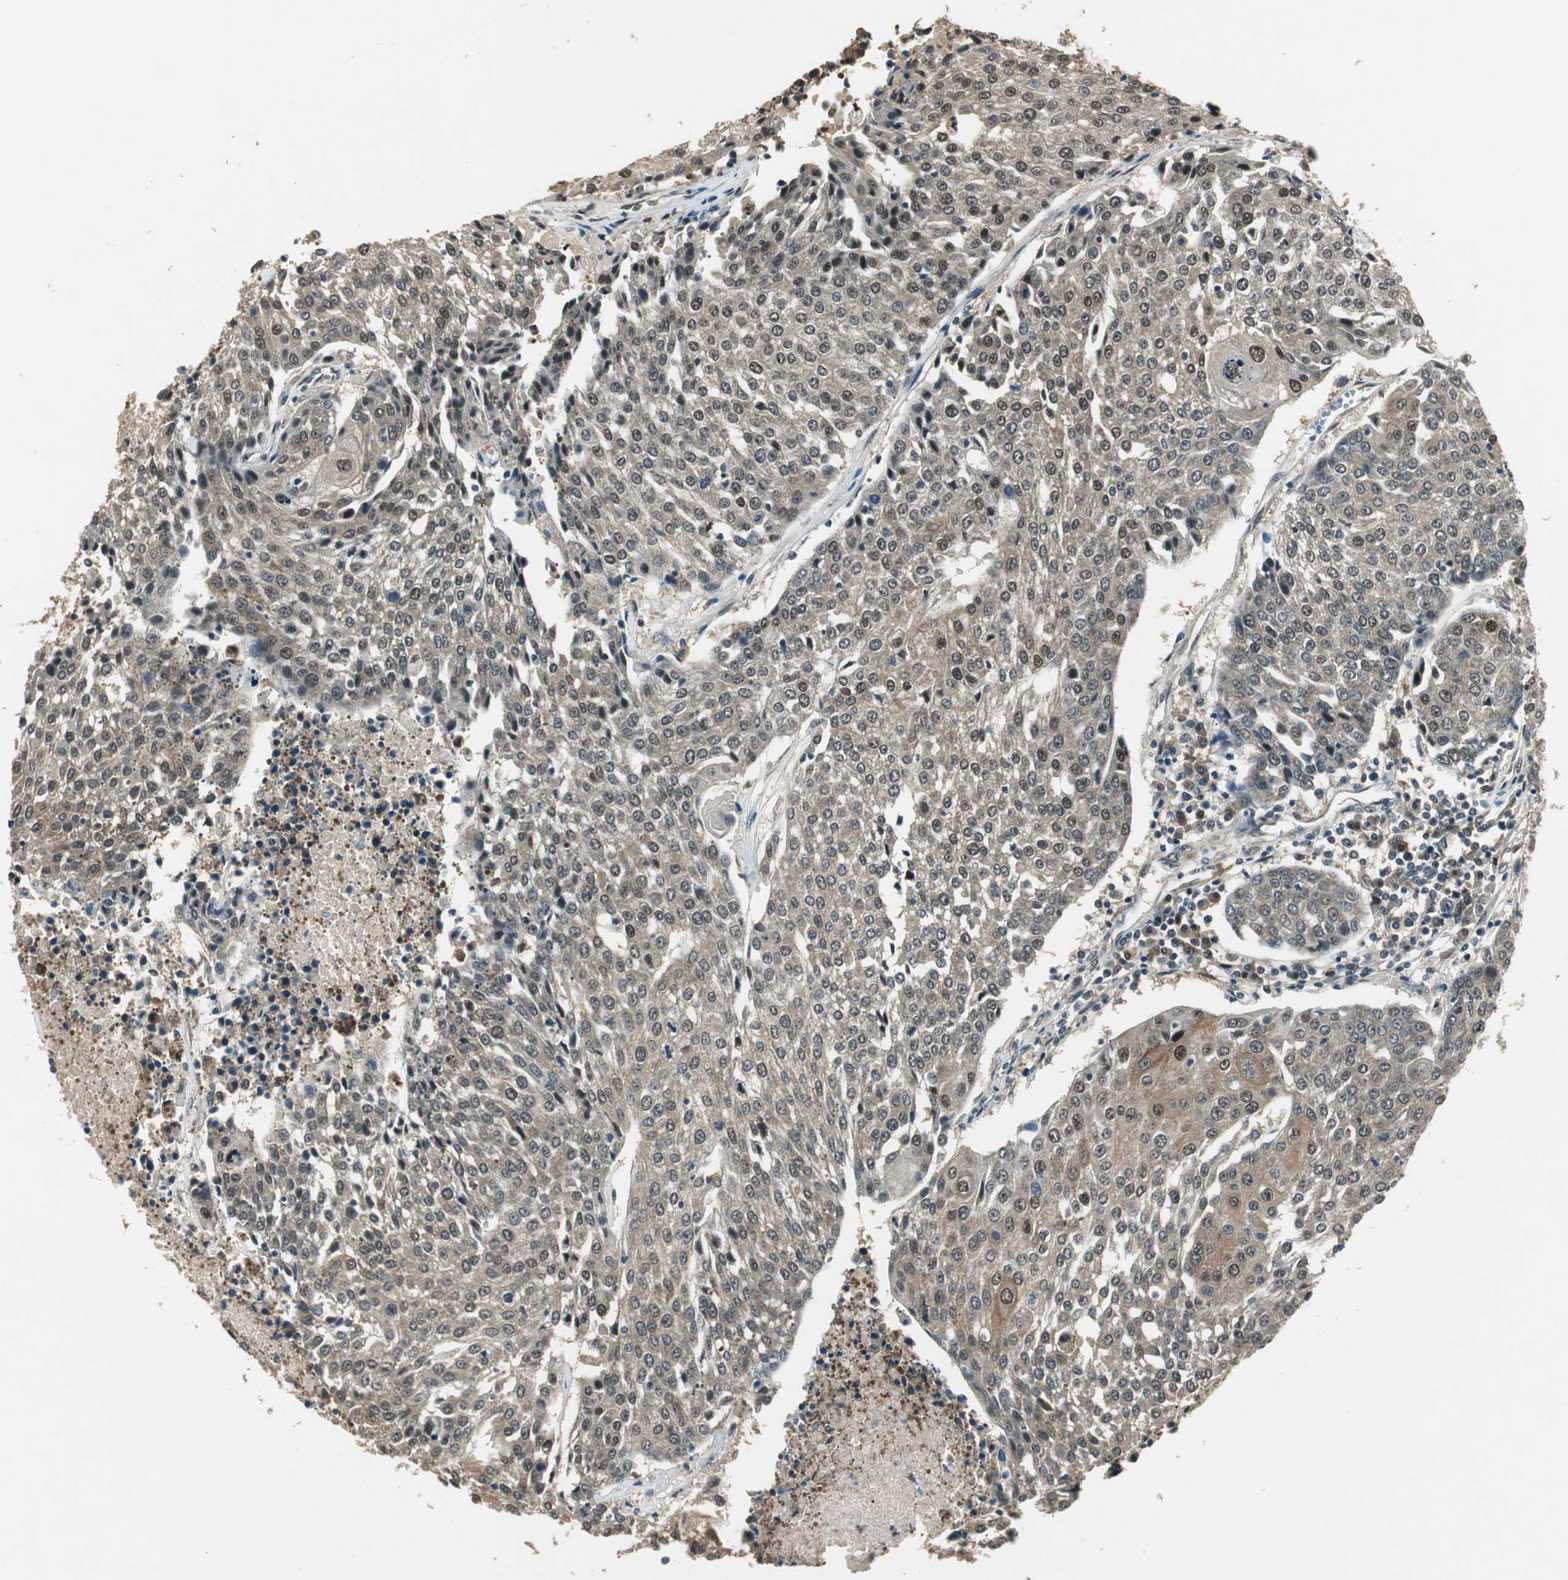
{"staining": {"intensity": "weak", "quantity": ">75%", "location": "cytoplasmic/membranous,nuclear"}, "tissue": "urothelial cancer", "cell_type": "Tumor cells", "image_type": "cancer", "snomed": [{"axis": "morphology", "description": "Urothelial carcinoma, High grade"}, {"axis": "topography", "description": "Urinary bladder"}], "caption": "Immunohistochemistry of urothelial carcinoma (high-grade) reveals low levels of weak cytoplasmic/membranous and nuclear positivity in approximately >75% of tumor cells.", "gene": "PSMB4", "patient": {"sex": "female", "age": 85}}